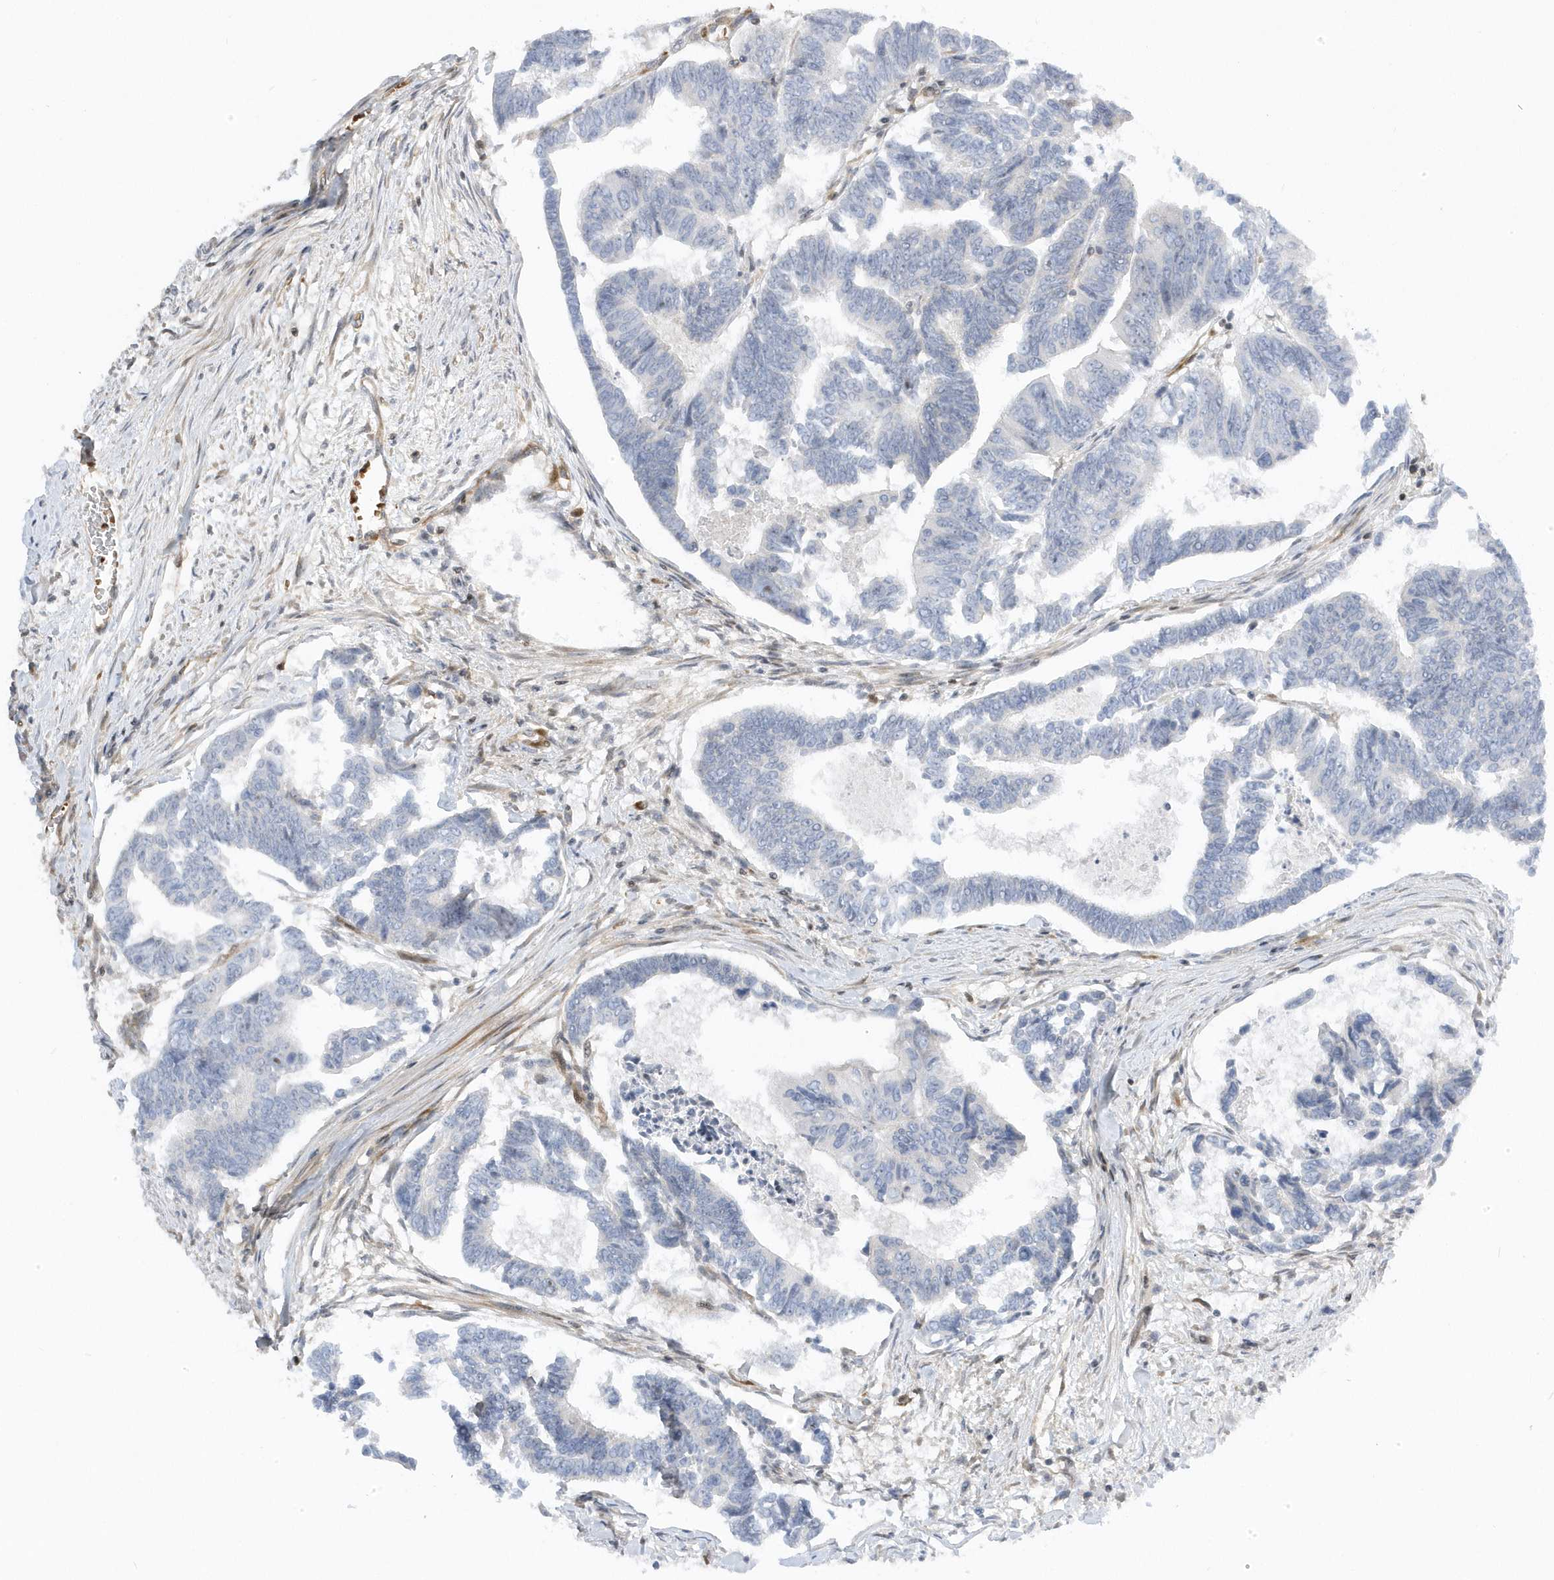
{"staining": {"intensity": "negative", "quantity": "none", "location": "none"}, "tissue": "colorectal cancer", "cell_type": "Tumor cells", "image_type": "cancer", "snomed": [{"axis": "morphology", "description": "Adenocarcinoma, NOS"}, {"axis": "topography", "description": "Rectum"}], "caption": "Immunohistochemistry (IHC) of human adenocarcinoma (colorectal) shows no staining in tumor cells.", "gene": "MAP7D3", "patient": {"sex": "female", "age": 65}}